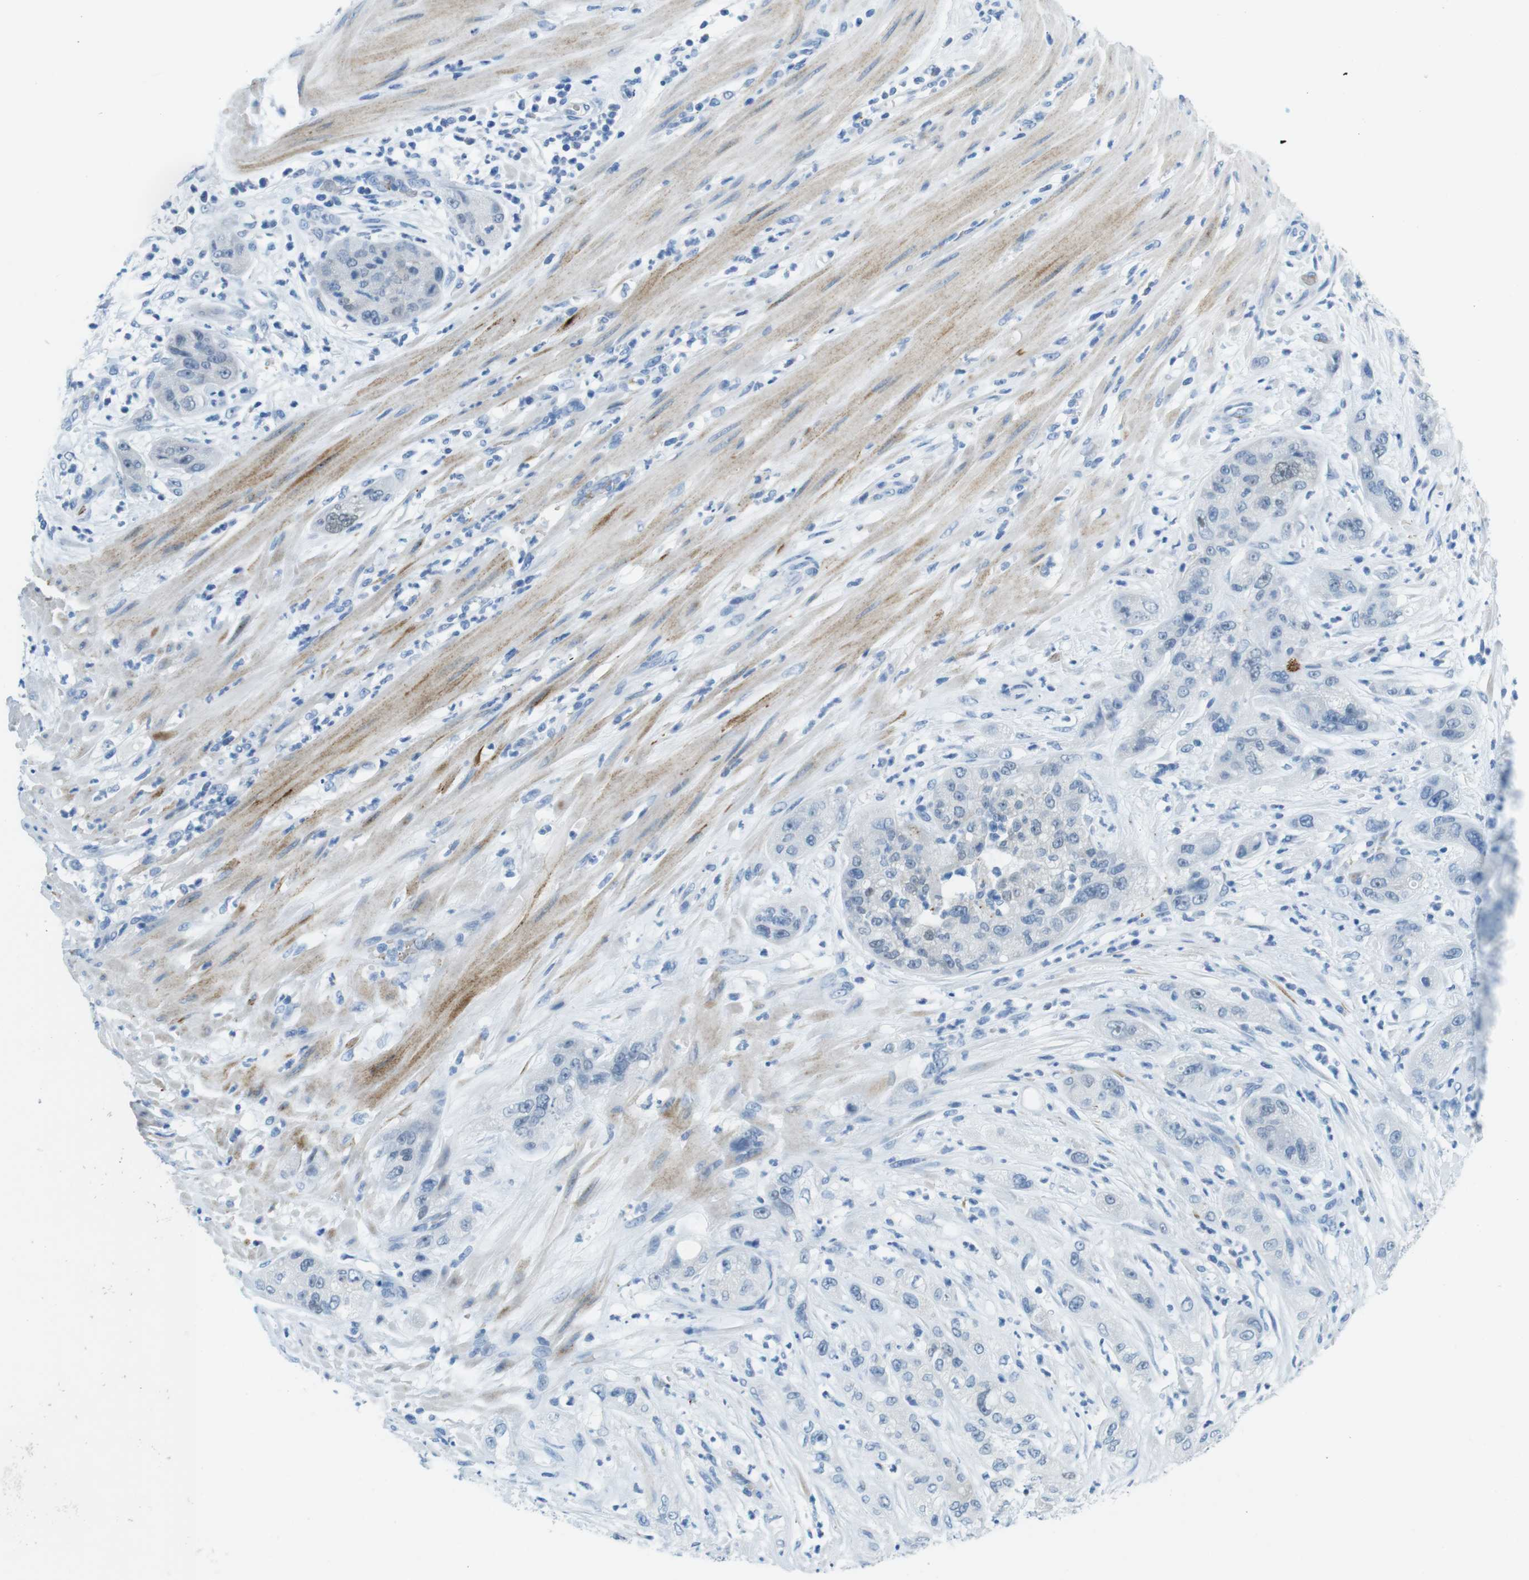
{"staining": {"intensity": "negative", "quantity": "none", "location": "none"}, "tissue": "pancreatic cancer", "cell_type": "Tumor cells", "image_type": "cancer", "snomed": [{"axis": "morphology", "description": "Adenocarcinoma, NOS"}, {"axis": "topography", "description": "Pancreas"}], "caption": "A histopathology image of pancreatic cancer stained for a protein demonstrates no brown staining in tumor cells.", "gene": "TFAP2C", "patient": {"sex": "female", "age": 78}}